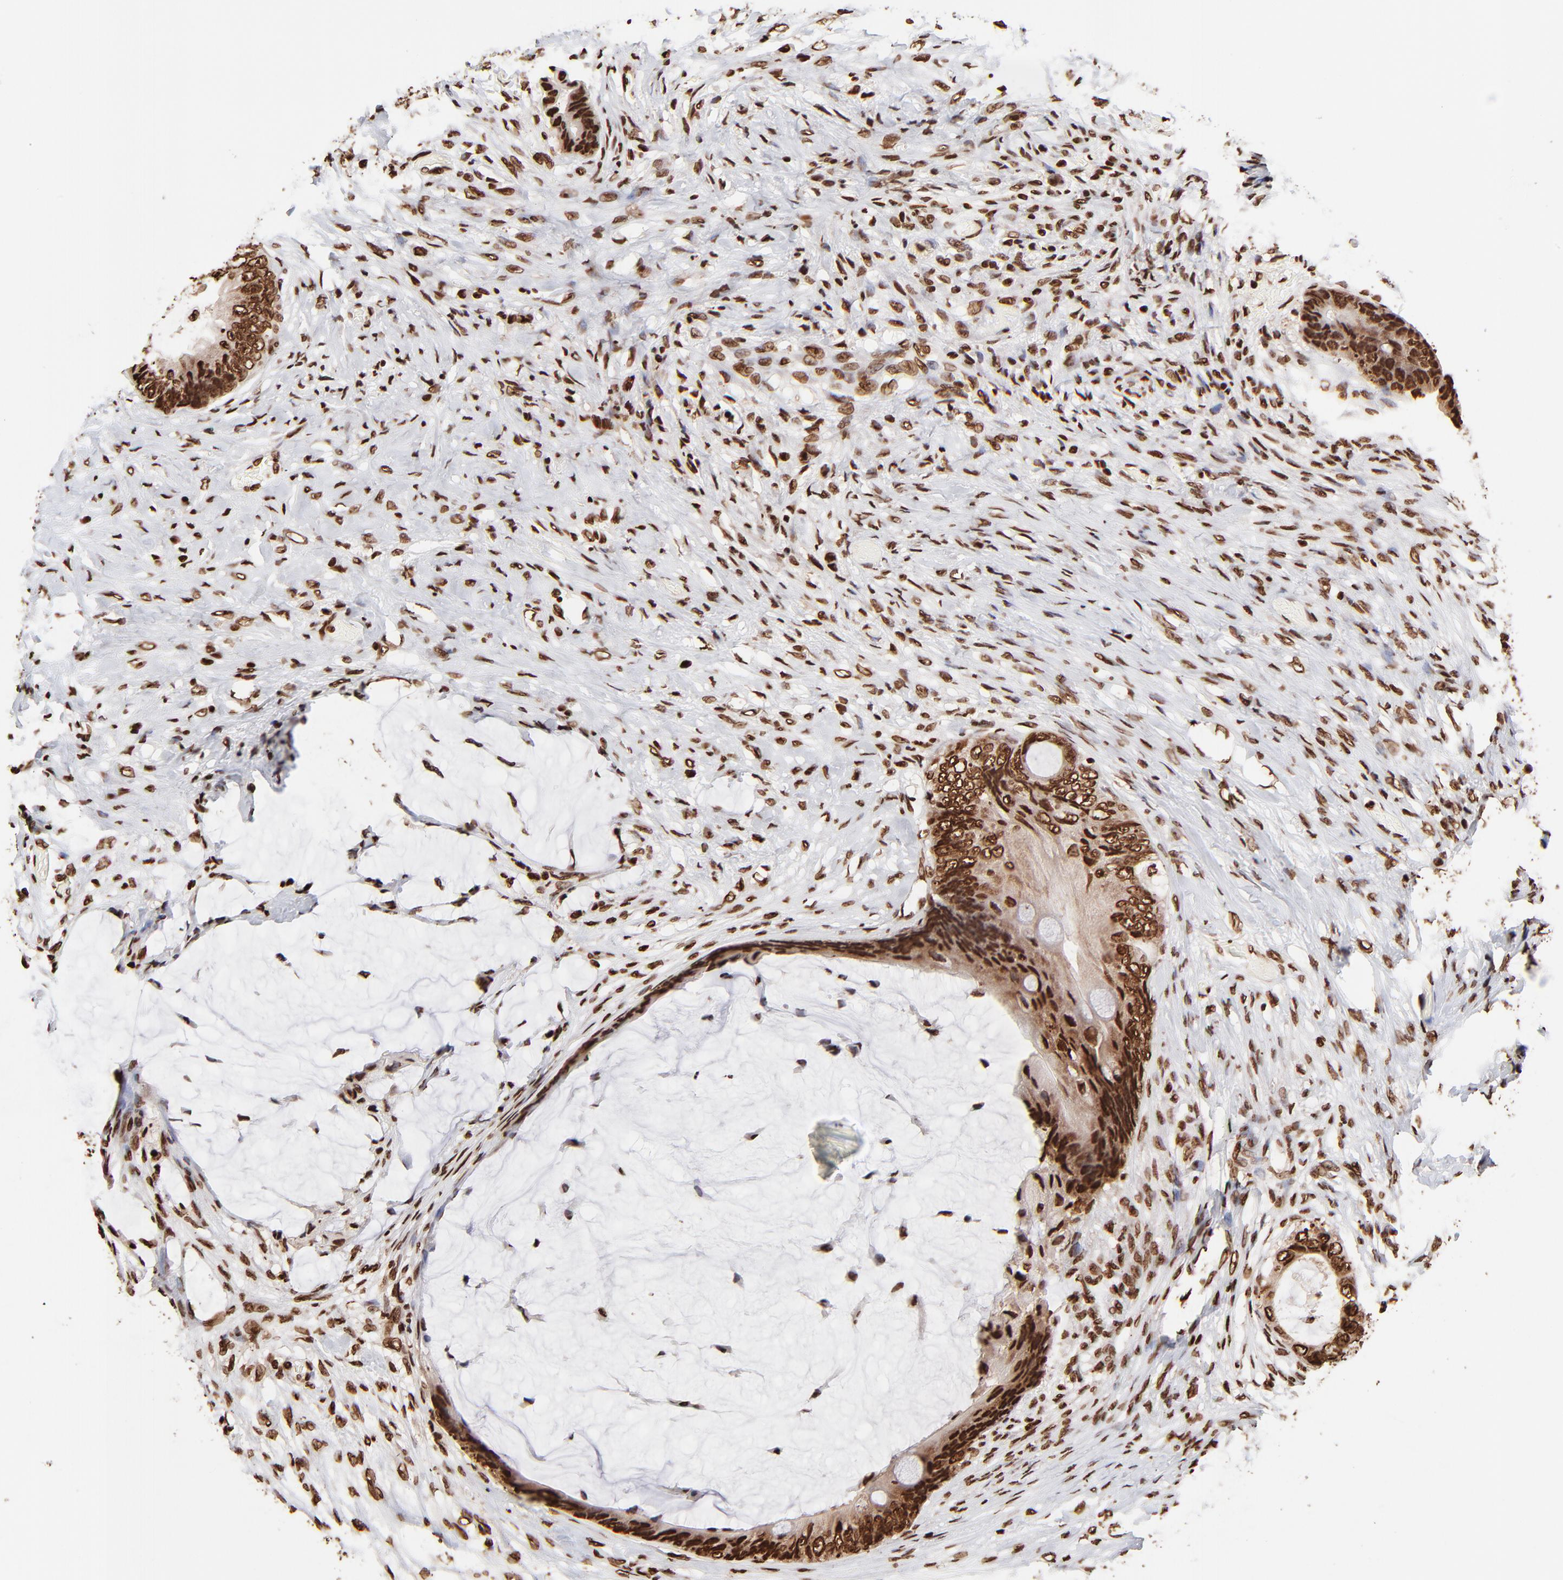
{"staining": {"intensity": "strong", "quantity": ">75%", "location": "nuclear"}, "tissue": "colorectal cancer", "cell_type": "Tumor cells", "image_type": "cancer", "snomed": [{"axis": "morphology", "description": "Normal tissue, NOS"}, {"axis": "morphology", "description": "Adenocarcinoma, NOS"}, {"axis": "topography", "description": "Rectum"}, {"axis": "topography", "description": "Peripheral nerve tissue"}], "caption": "Tumor cells reveal high levels of strong nuclear staining in approximately >75% of cells in colorectal cancer. (DAB (3,3'-diaminobenzidine) IHC, brown staining for protein, blue staining for nuclei).", "gene": "ZNF544", "patient": {"sex": "female", "age": 77}}